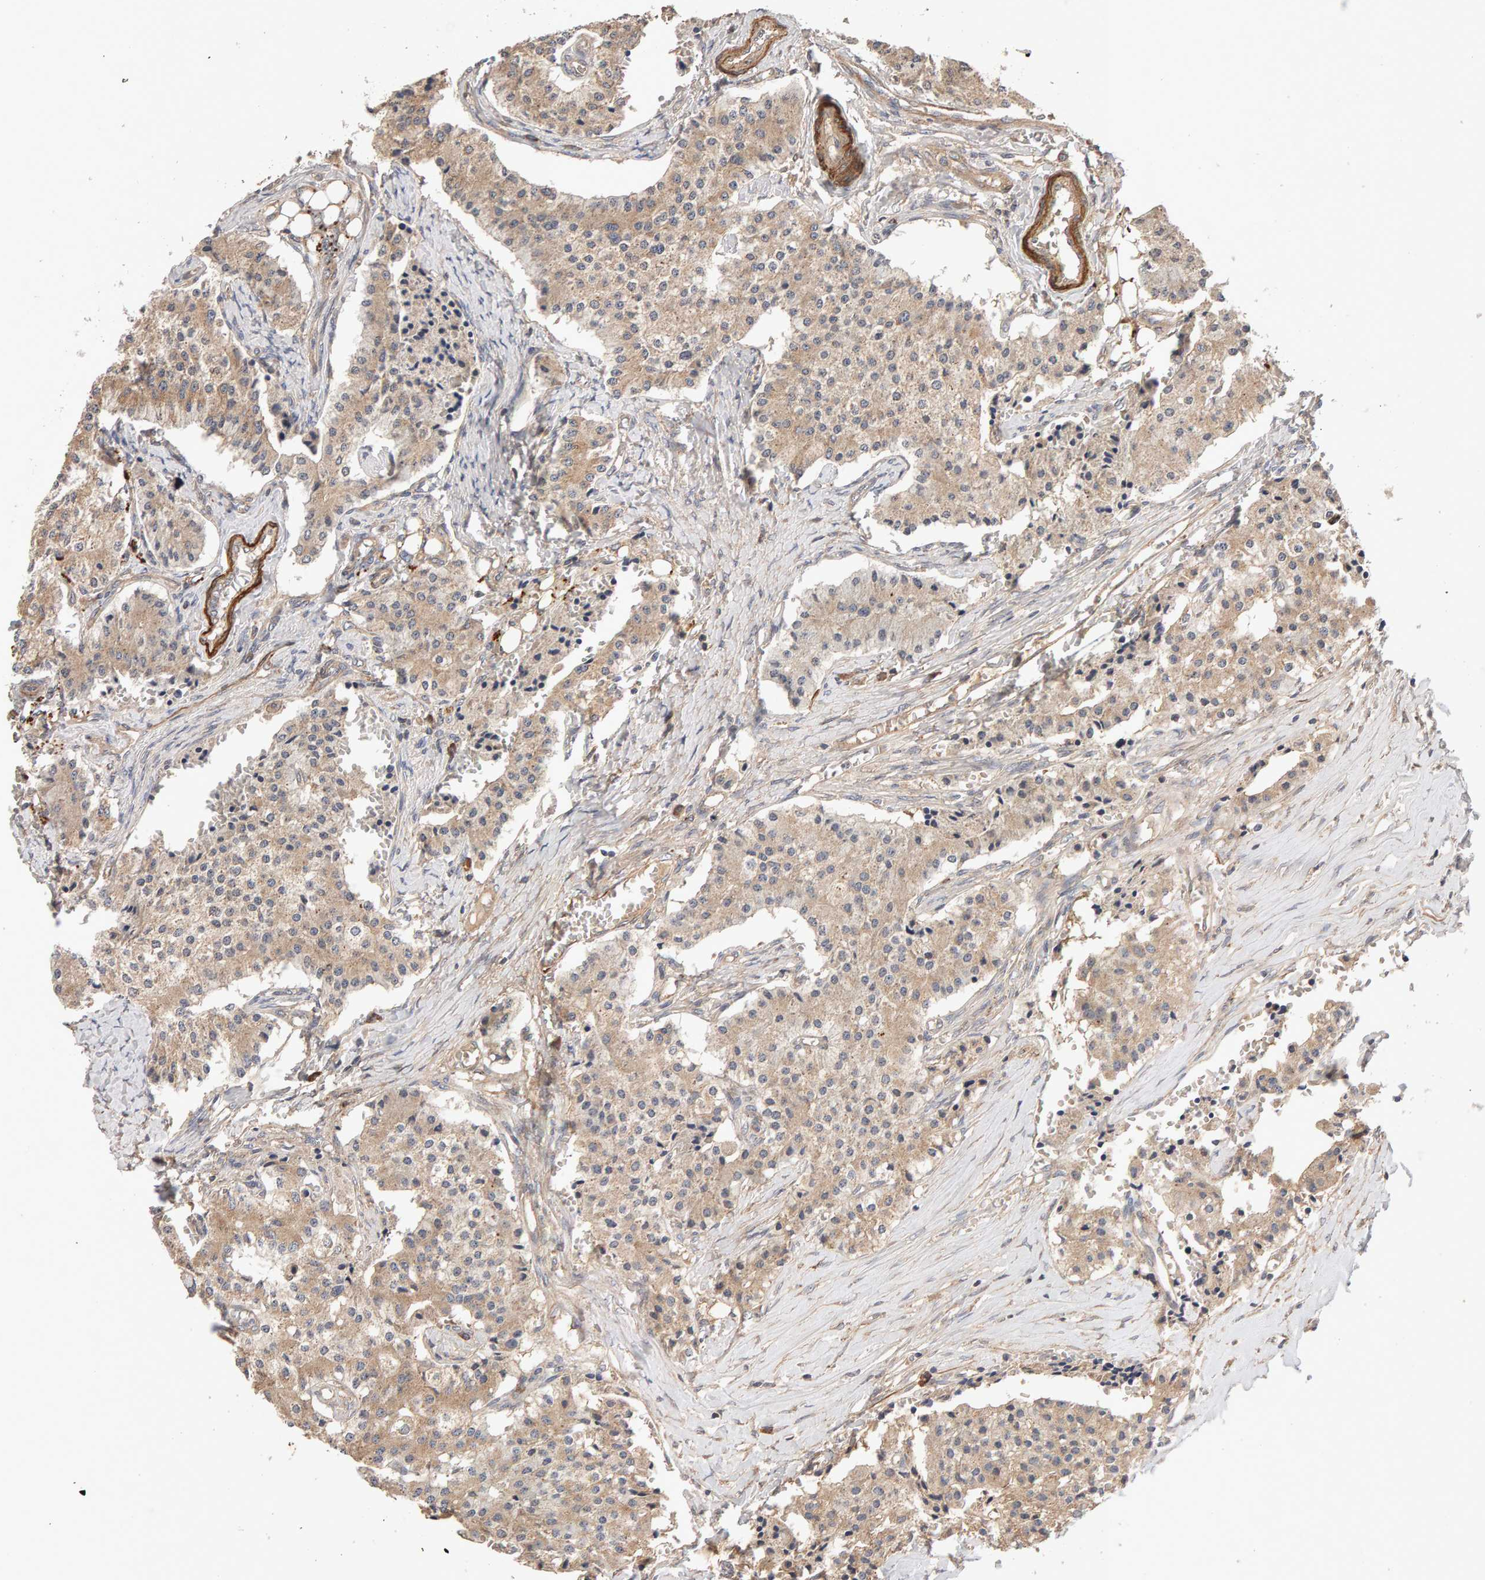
{"staining": {"intensity": "weak", "quantity": ">75%", "location": "cytoplasmic/membranous"}, "tissue": "carcinoid", "cell_type": "Tumor cells", "image_type": "cancer", "snomed": [{"axis": "morphology", "description": "Carcinoid, malignant, NOS"}, {"axis": "topography", "description": "Colon"}], "caption": "Carcinoid stained with immunohistochemistry (IHC) reveals weak cytoplasmic/membranous positivity in about >75% of tumor cells.", "gene": "RNF19A", "patient": {"sex": "female", "age": 52}}